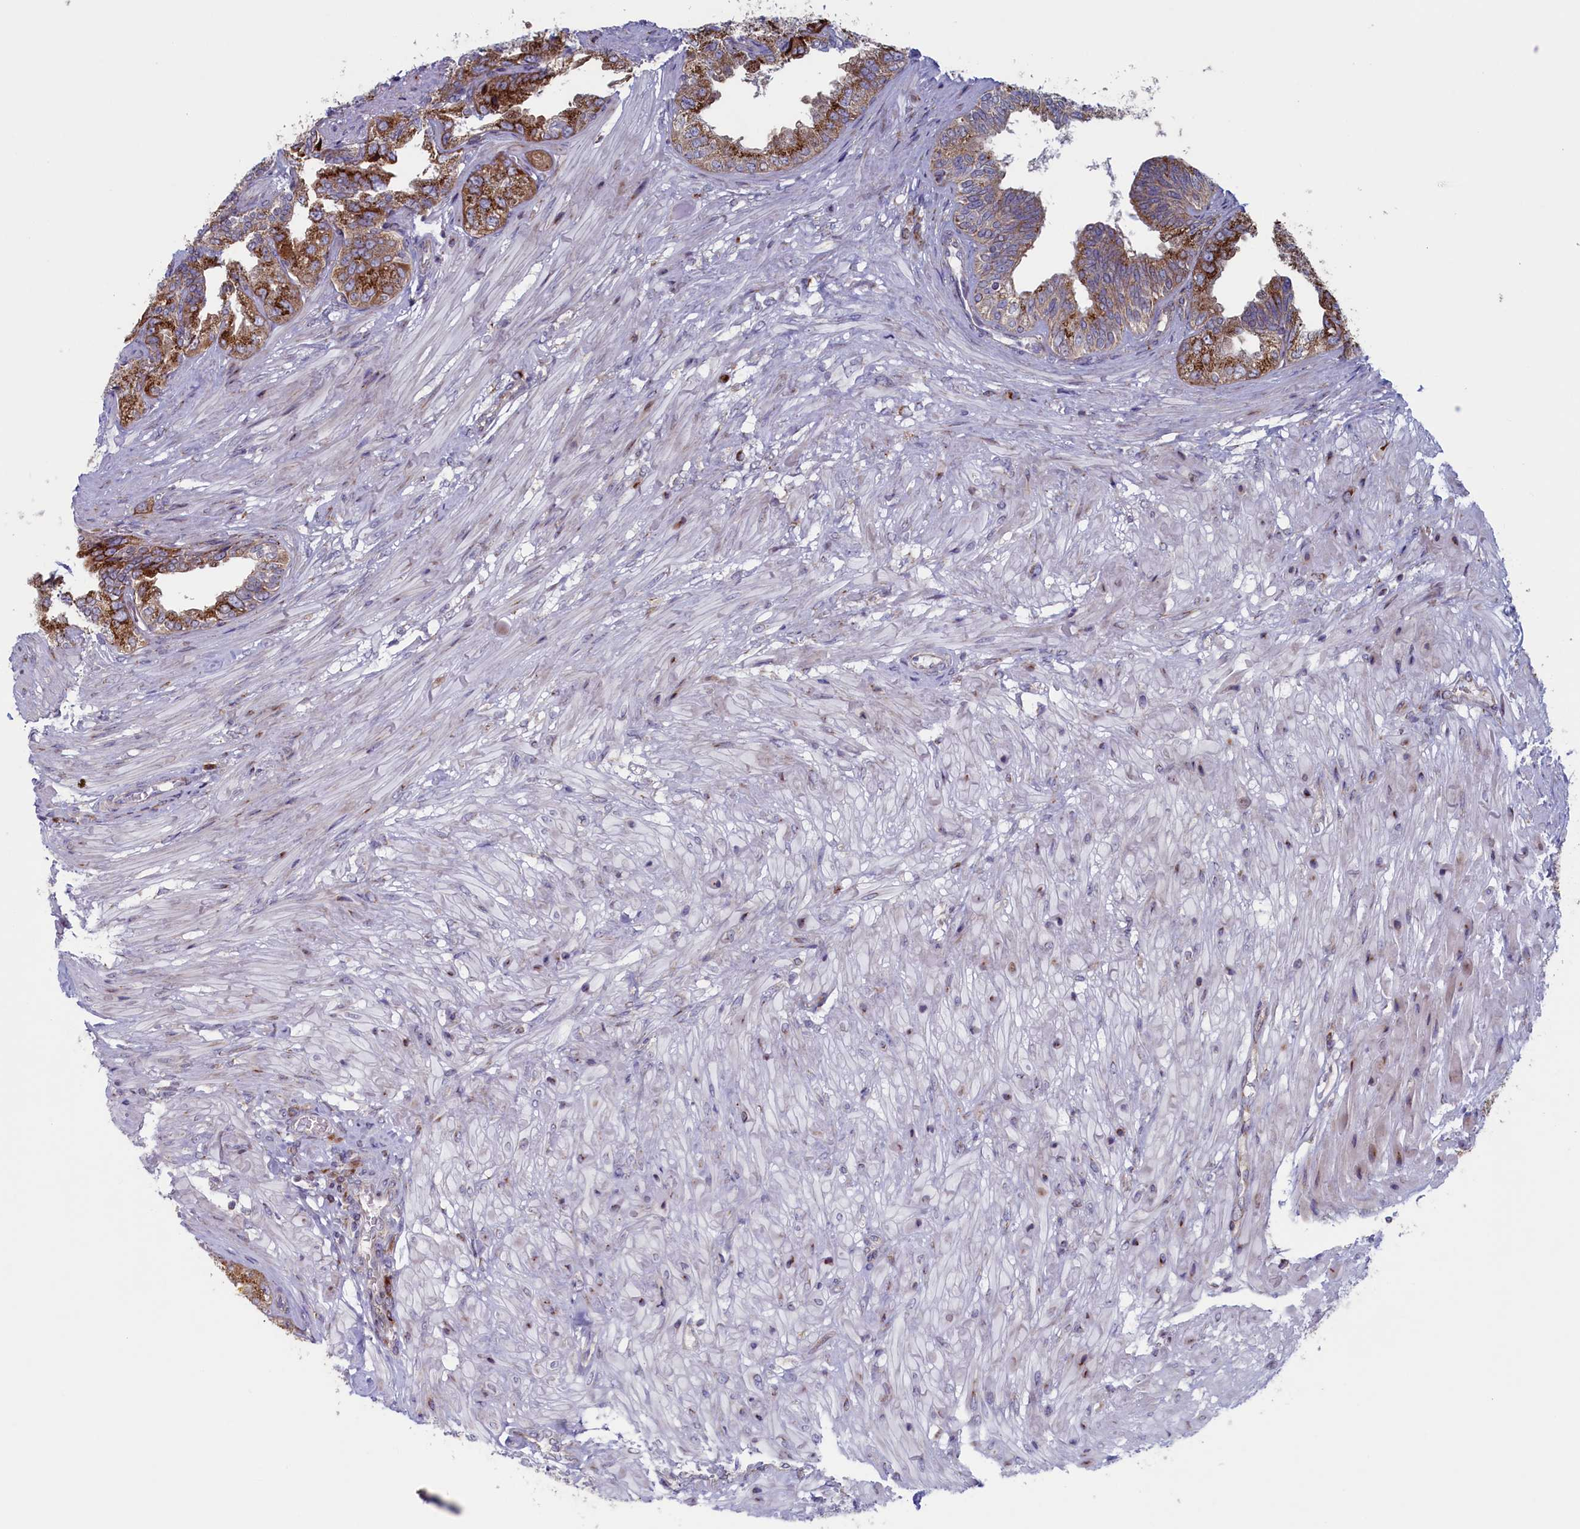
{"staining": {"intensity": "moderate", "quantity": ">75%", "location": "cytoplasmic/membranous"}, "tissue": "seminal vesicle", "cell_type": "Glandular cells", "image_type": "normal", "snomed": [{"axis": "morphology", "description": "Normal tissue, NOS"}, {"axis": "topography", "description": "Seminal veicle"}], "caption": "Immunohistochemical staining of unremarkable human seminal vesicle exhibits medium levels of moderate cytoplasmic/membranous expression in approximately >75% of glandular cells. Nuclei are stained in blue.", "gene": "MTFMT", "patient": {"sex": "male", "age": 63}}